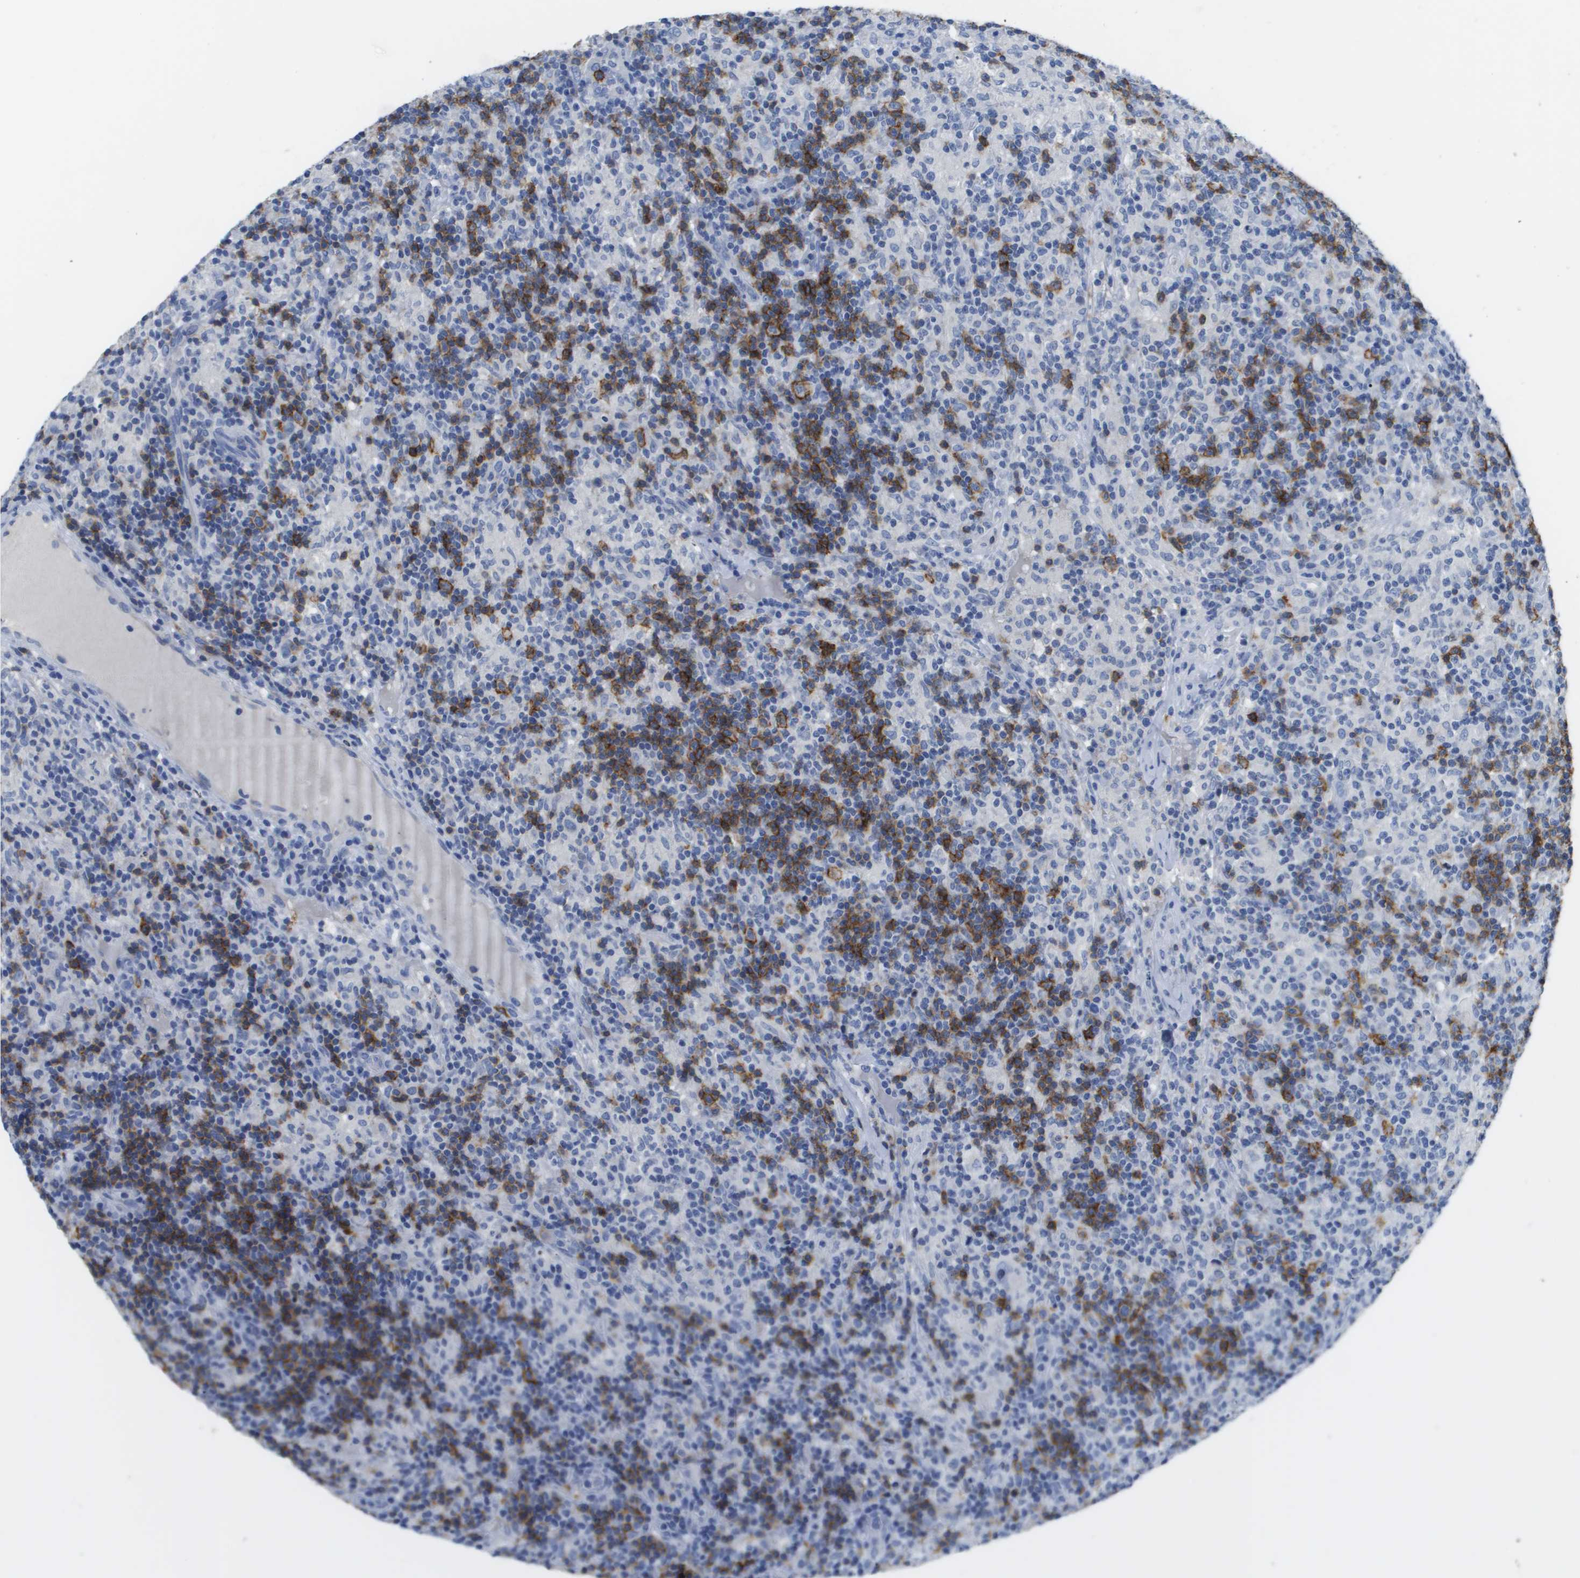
{"staining": {"intensity": "negative", "quantity": "none", "location": "none"}, "tissue": "lymphoma", "cell_type": "Tumor cells", "image_type": "cancer", "snomed": [{"axis": "morphology", "description": "Hodgkin's disease, NOS"}, {"axis": "topography", "description": "Lymph node"}], "caption": "Hodgkin's disease was stained to show a protein in brown. There is no significant staining in tumor cells.", "gene": "MS4A1", "patient": {"sex": "male", "age": 70}}